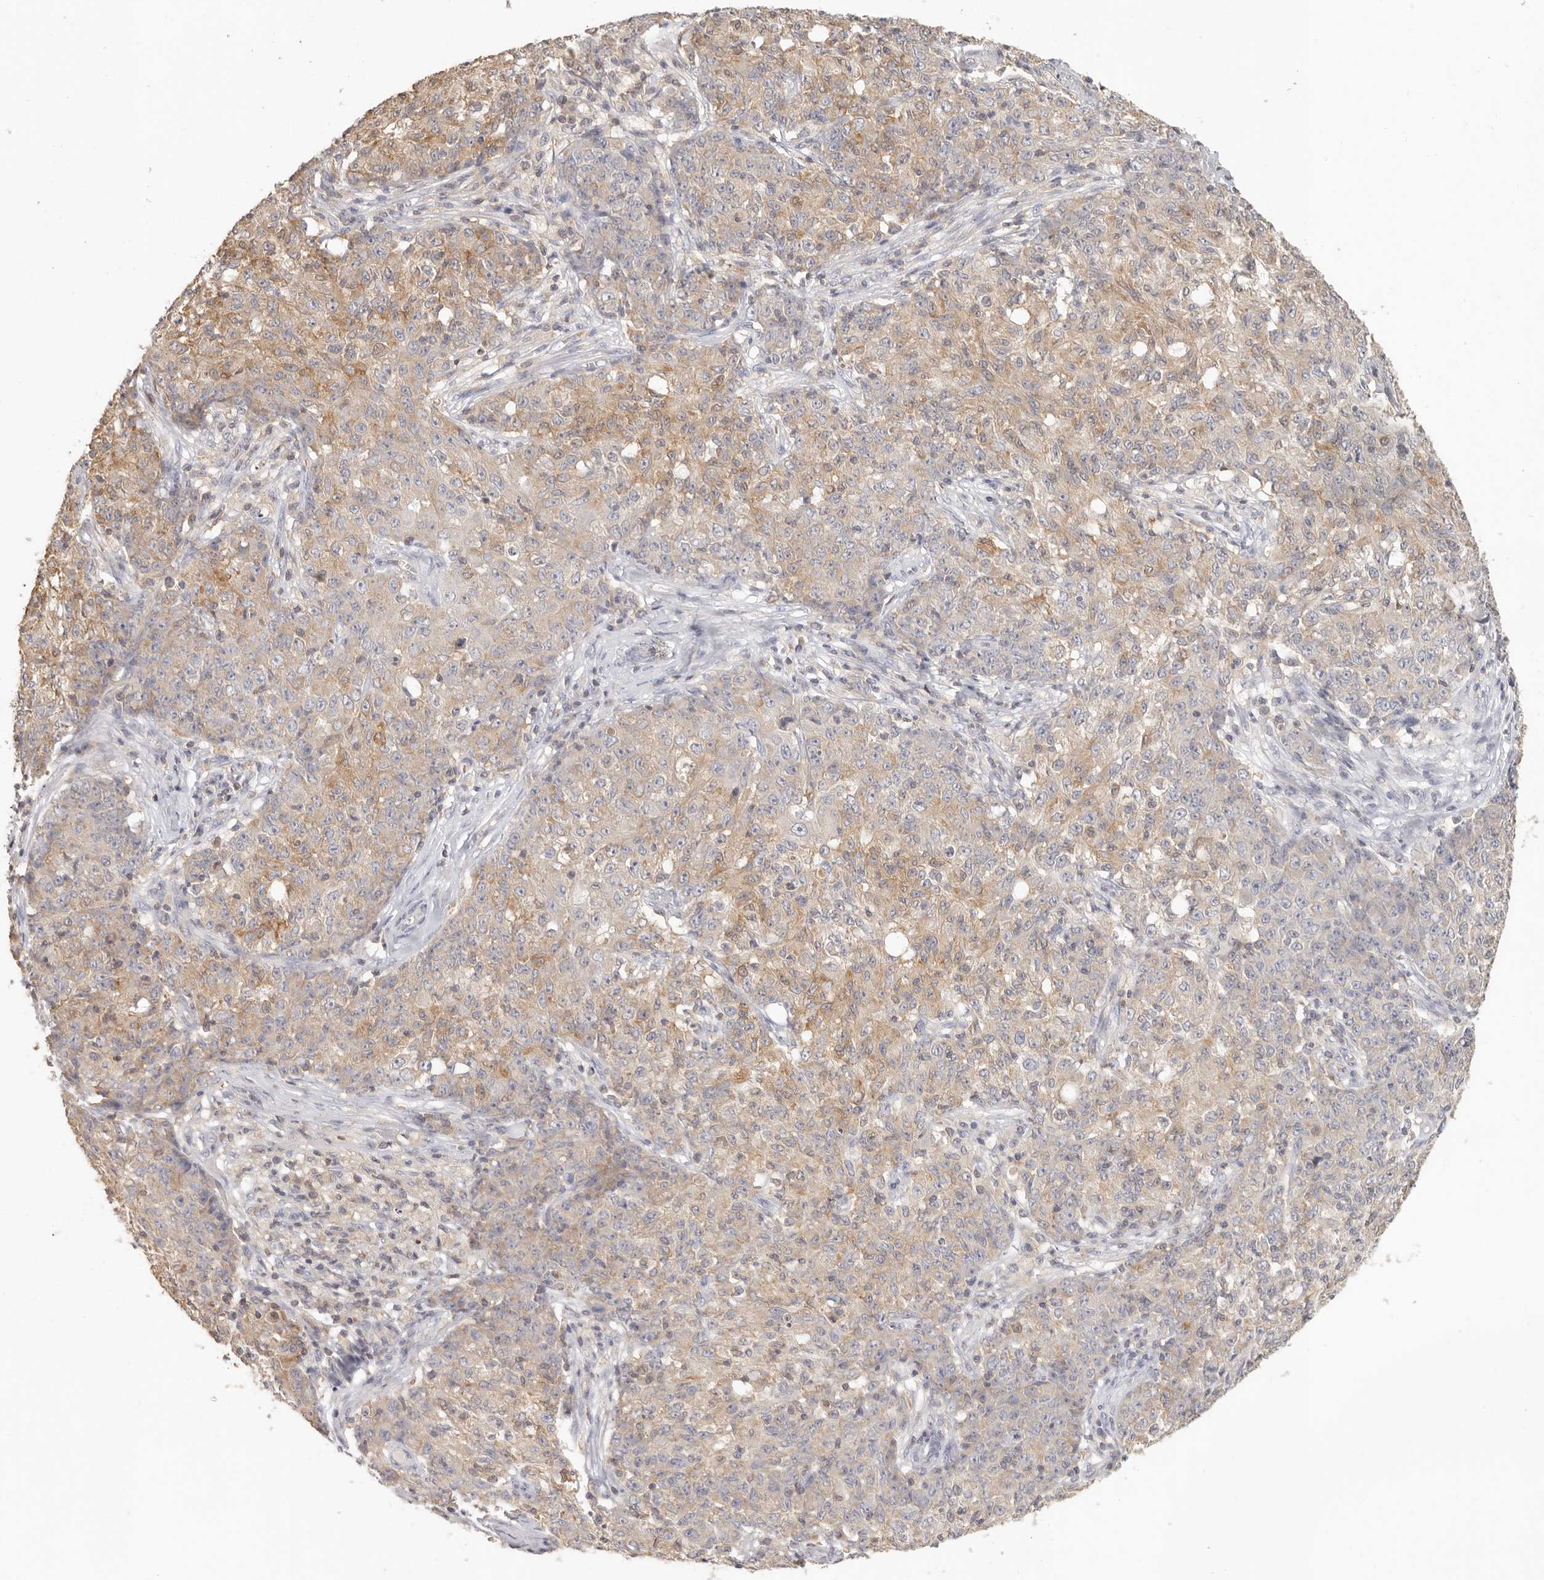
{"staining": {"intensity": "weak", "quantity": "25%-75%", "location": "cytoplasmic/membranous"}, "tissue": "ovarian cancer", "cell_type": "Tumor cells", "image_type": "cancer", "snomed": [{"axis": "morphology", "description": "Carcinoma, endometroid"}, {"axis": "topography", "description": "Ovary"}], "caption": "IHC of human ovarian cancer reveals low levels of weak cytoplasmic/membranous staining in approximately 25%-75% of tumor cells.", "gene": "CSK", "patient": {"sex": "female", "age": 42}}